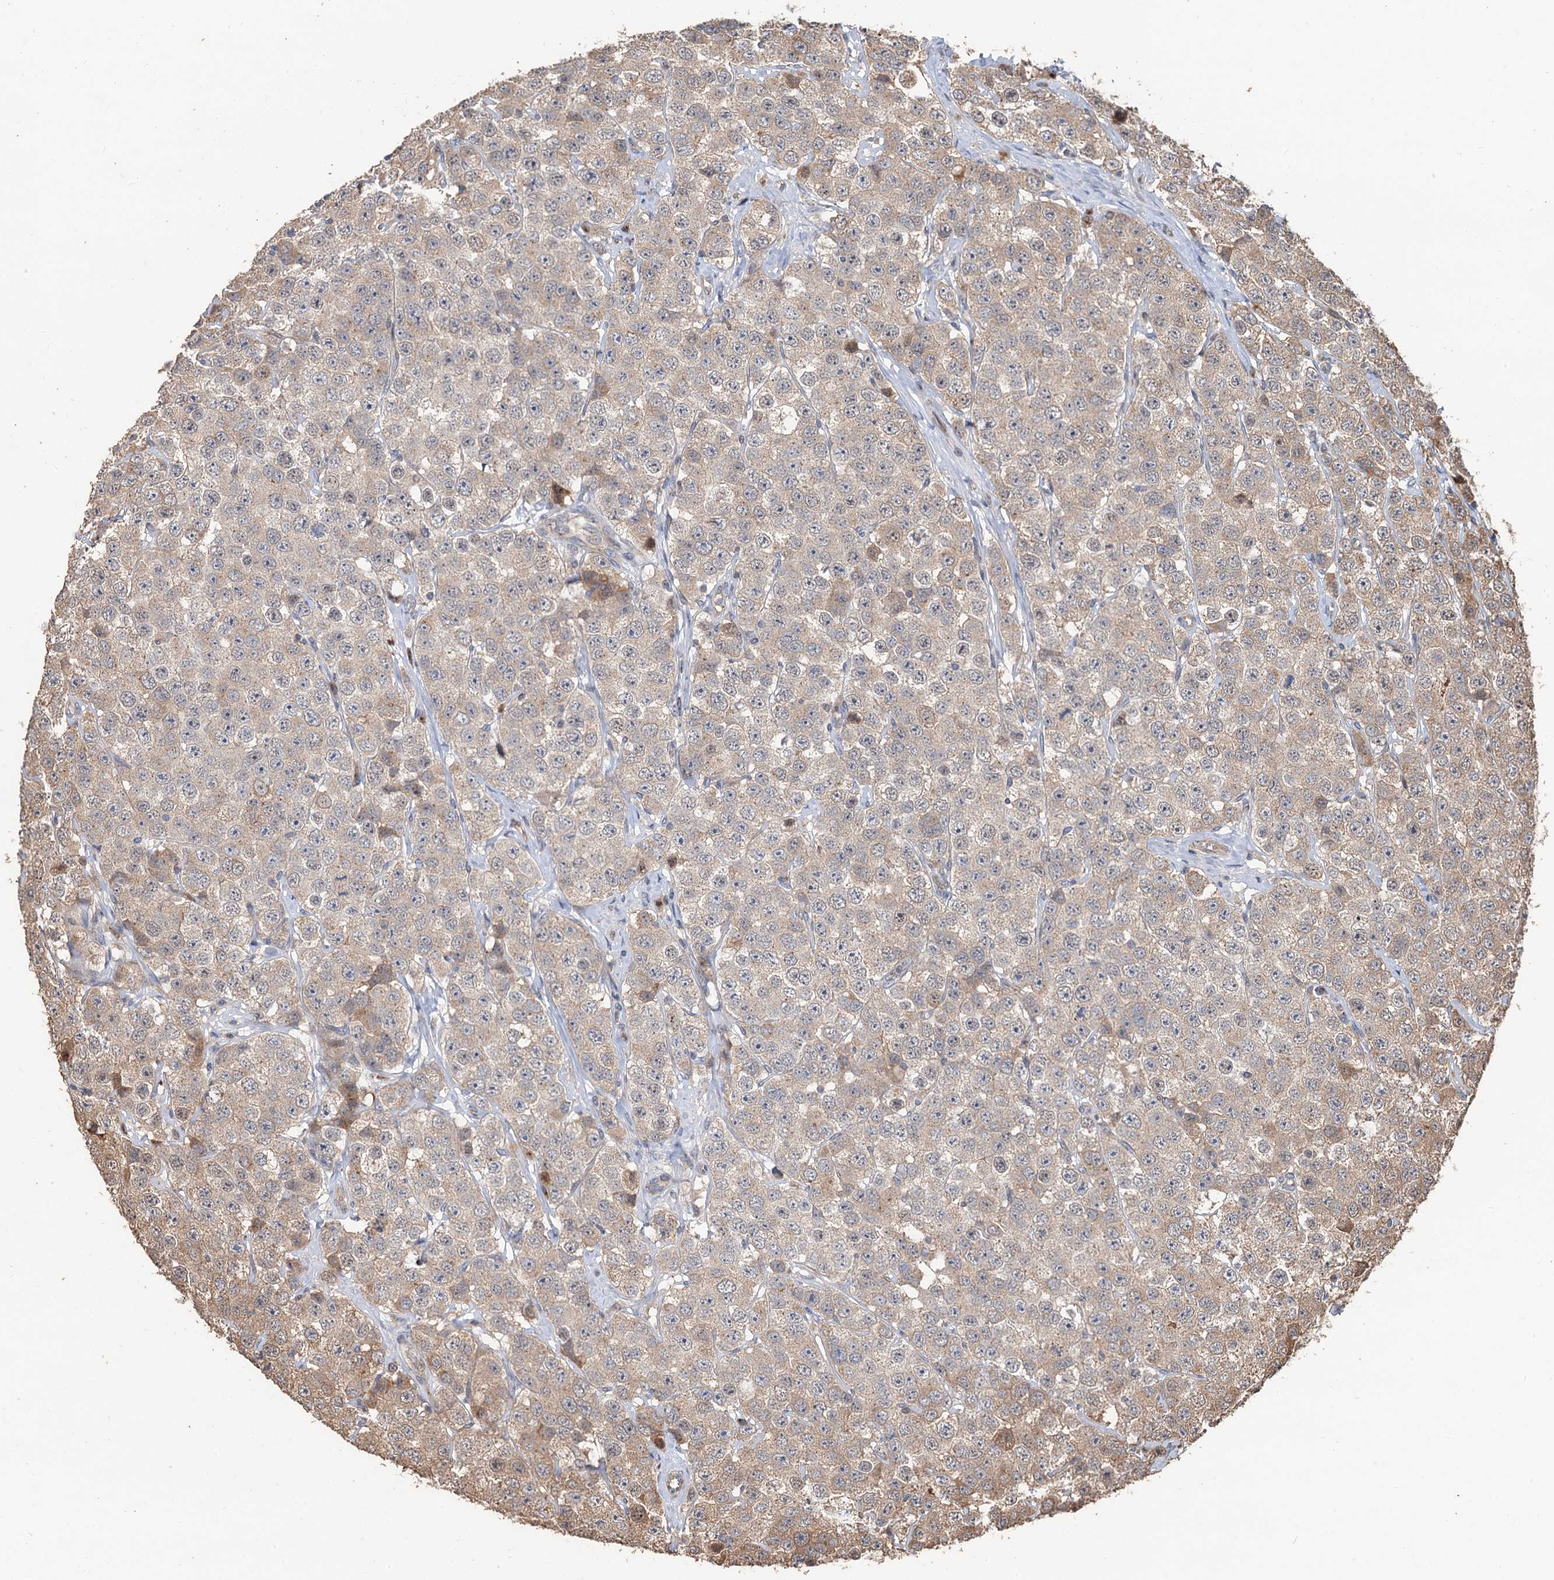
{"staining": {"intensity": "weak", "quantity": "<25%", "location": "cytoplasmic/membranous"}, "tissue": "testis cancer", "cell_type": "Tumor cells", "image_type": "cancer", "snomed": [{"axis": "morphology", "description": "Seminoma, NOS"}, {"axis": "topography", "description": "Testis"}], "caption": "DAB (3,3'-diaminobenzidine) immunohistochemical staining of testis seminoma demonstrates no significant staining in tumor cells.", "gene": "DEXI", "patient": {"sex": "male", "age": 28}}